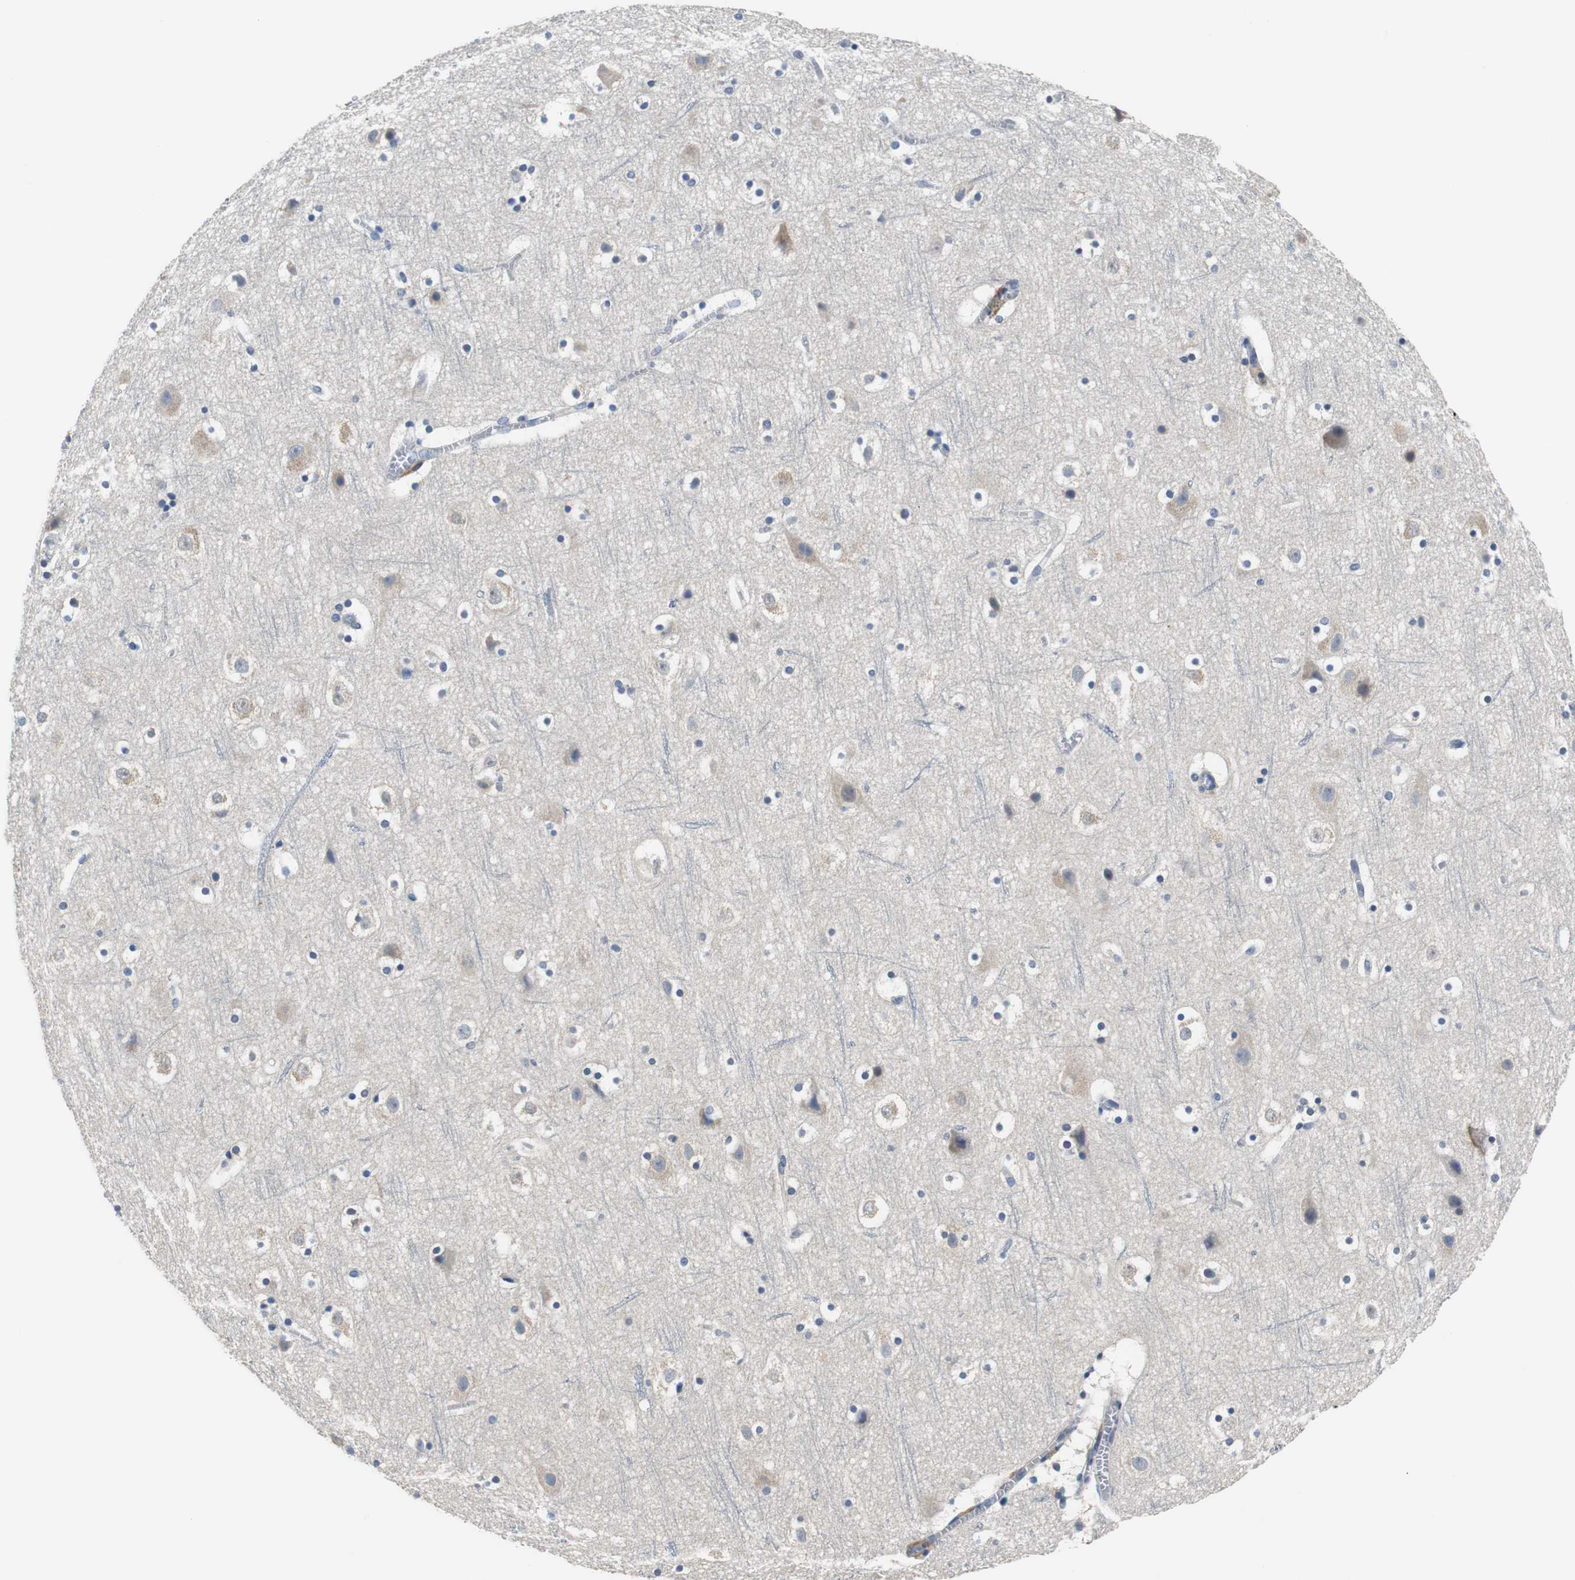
{"staining": {"intensity": "negative", "quantity": "none", "location": "none"}, "tissue": "cerebral cortex", "cell_type": "Endothelial cells", "image_type": "normal", "snomed": [{"axis": "morphology", "description": "Normal tissue, NOS"}, {"axis": "topography", "description": "Cerebral cortex"}], "caption": "DAB (3,3'-diaminobenzidine) immunohistochemical staining of benign cerebral cortex demonstrates no significant expression in endothelial cells. Brightfield microscopy of immunohistochemistry (IHC) stained with DAB (3,3'-diaminobenzidine) (brown) and hematoxylin (blue), captured at high magnification.", "gene": "PCK1", "patient": {"sex": "male", "age": 45}}